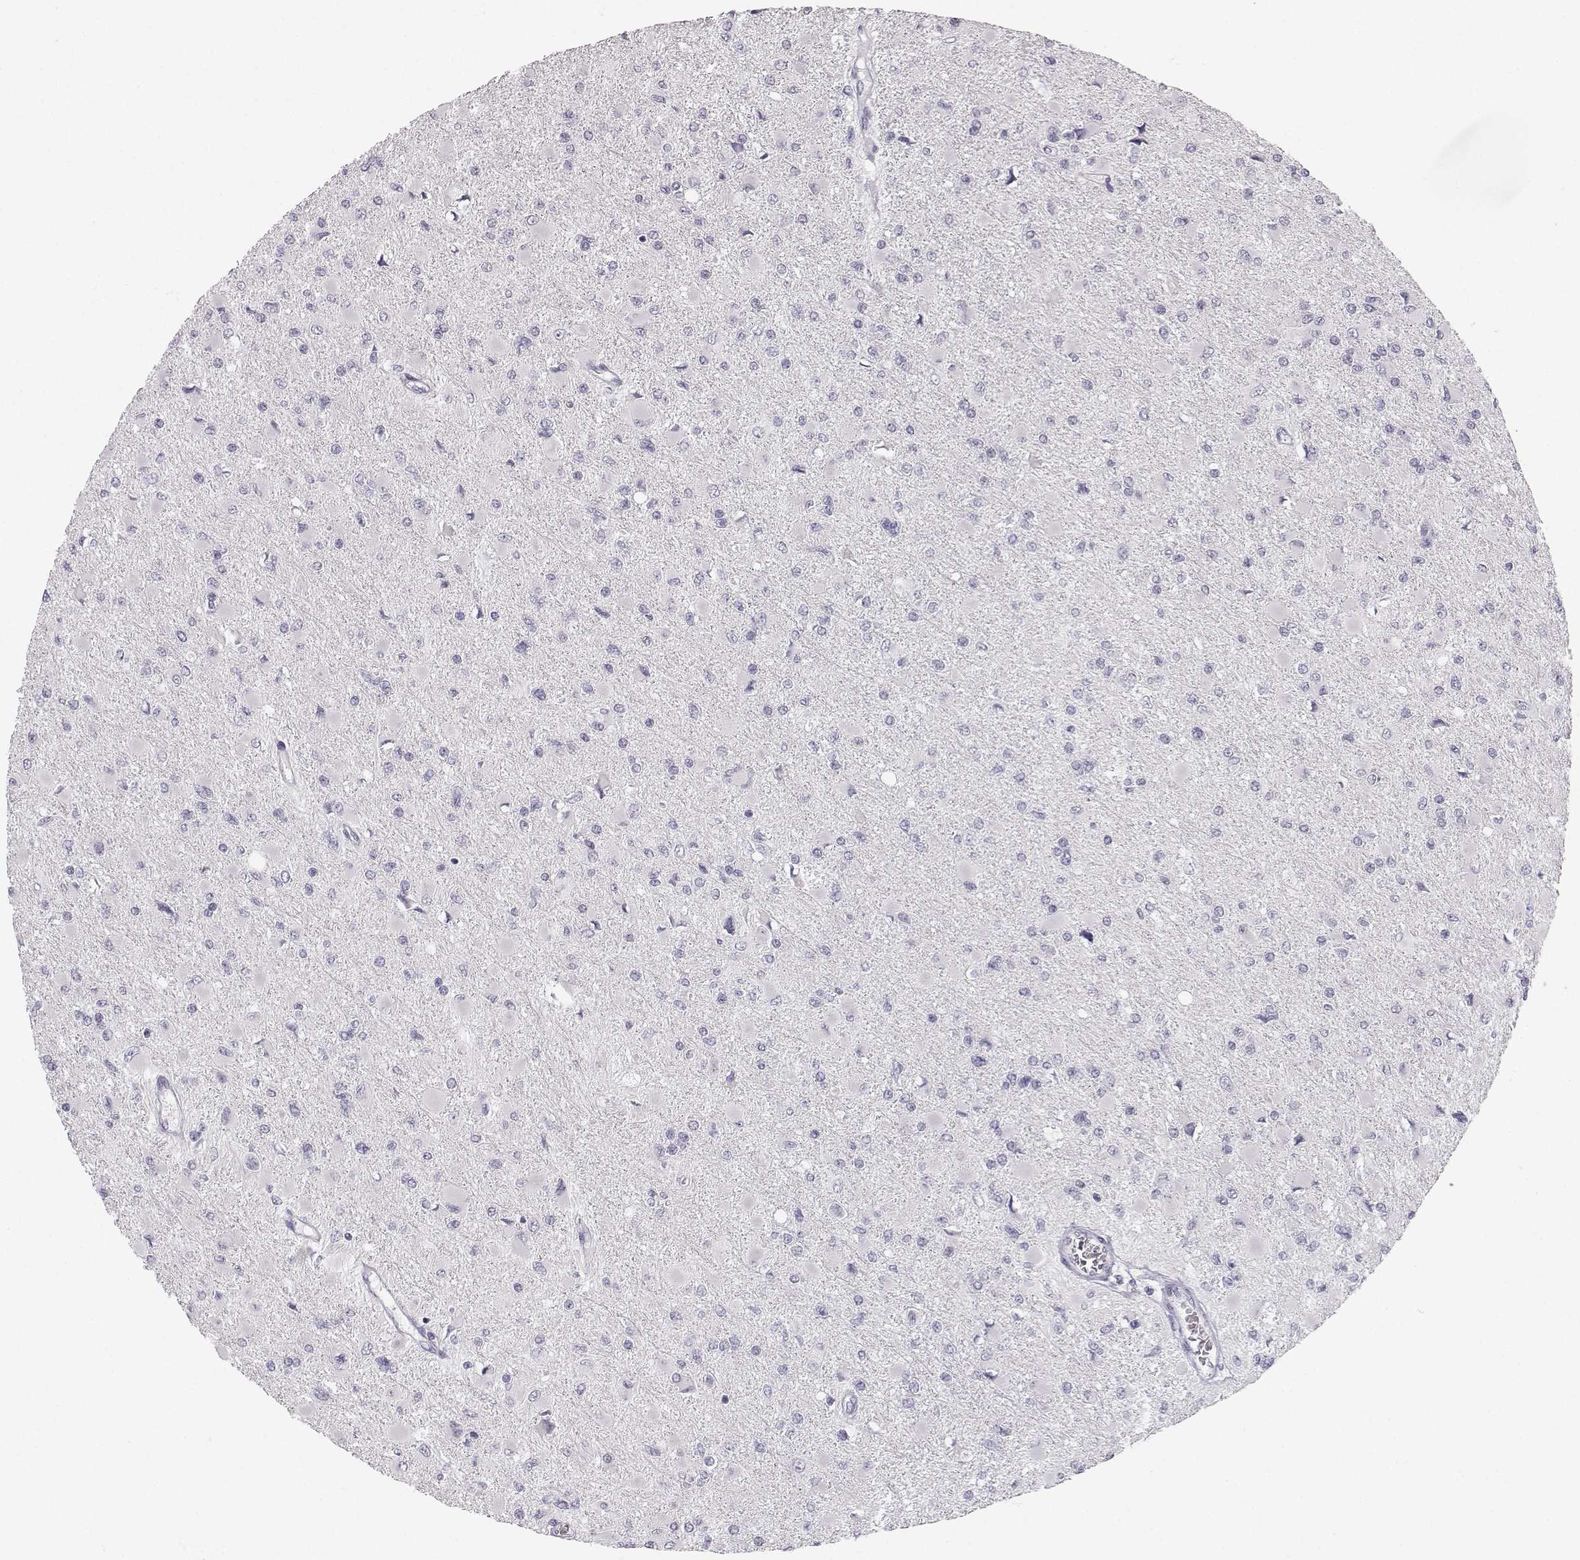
{"staining": {"intensity": "negative", "quantity": "none", "location": "none"}, "tissue": "glioma", "cell_type": "Tumor cells", "image_type": "cancer", "snomed": [{"axis": "morphology", "description": "Glioma, malignant, High grade"}, {"axis": "topography", "description": "Cerebral cortex"}], "caption": "DAB immunohistochemical staining of human glioma displays no significant positivity in tumor cells. (Brightfield microscopy of DAB (3,3'-diaminobenzidine) IHC at high magnification).", "gene": "ZNF185", "patient": {"sex": "female", "age": 36}}